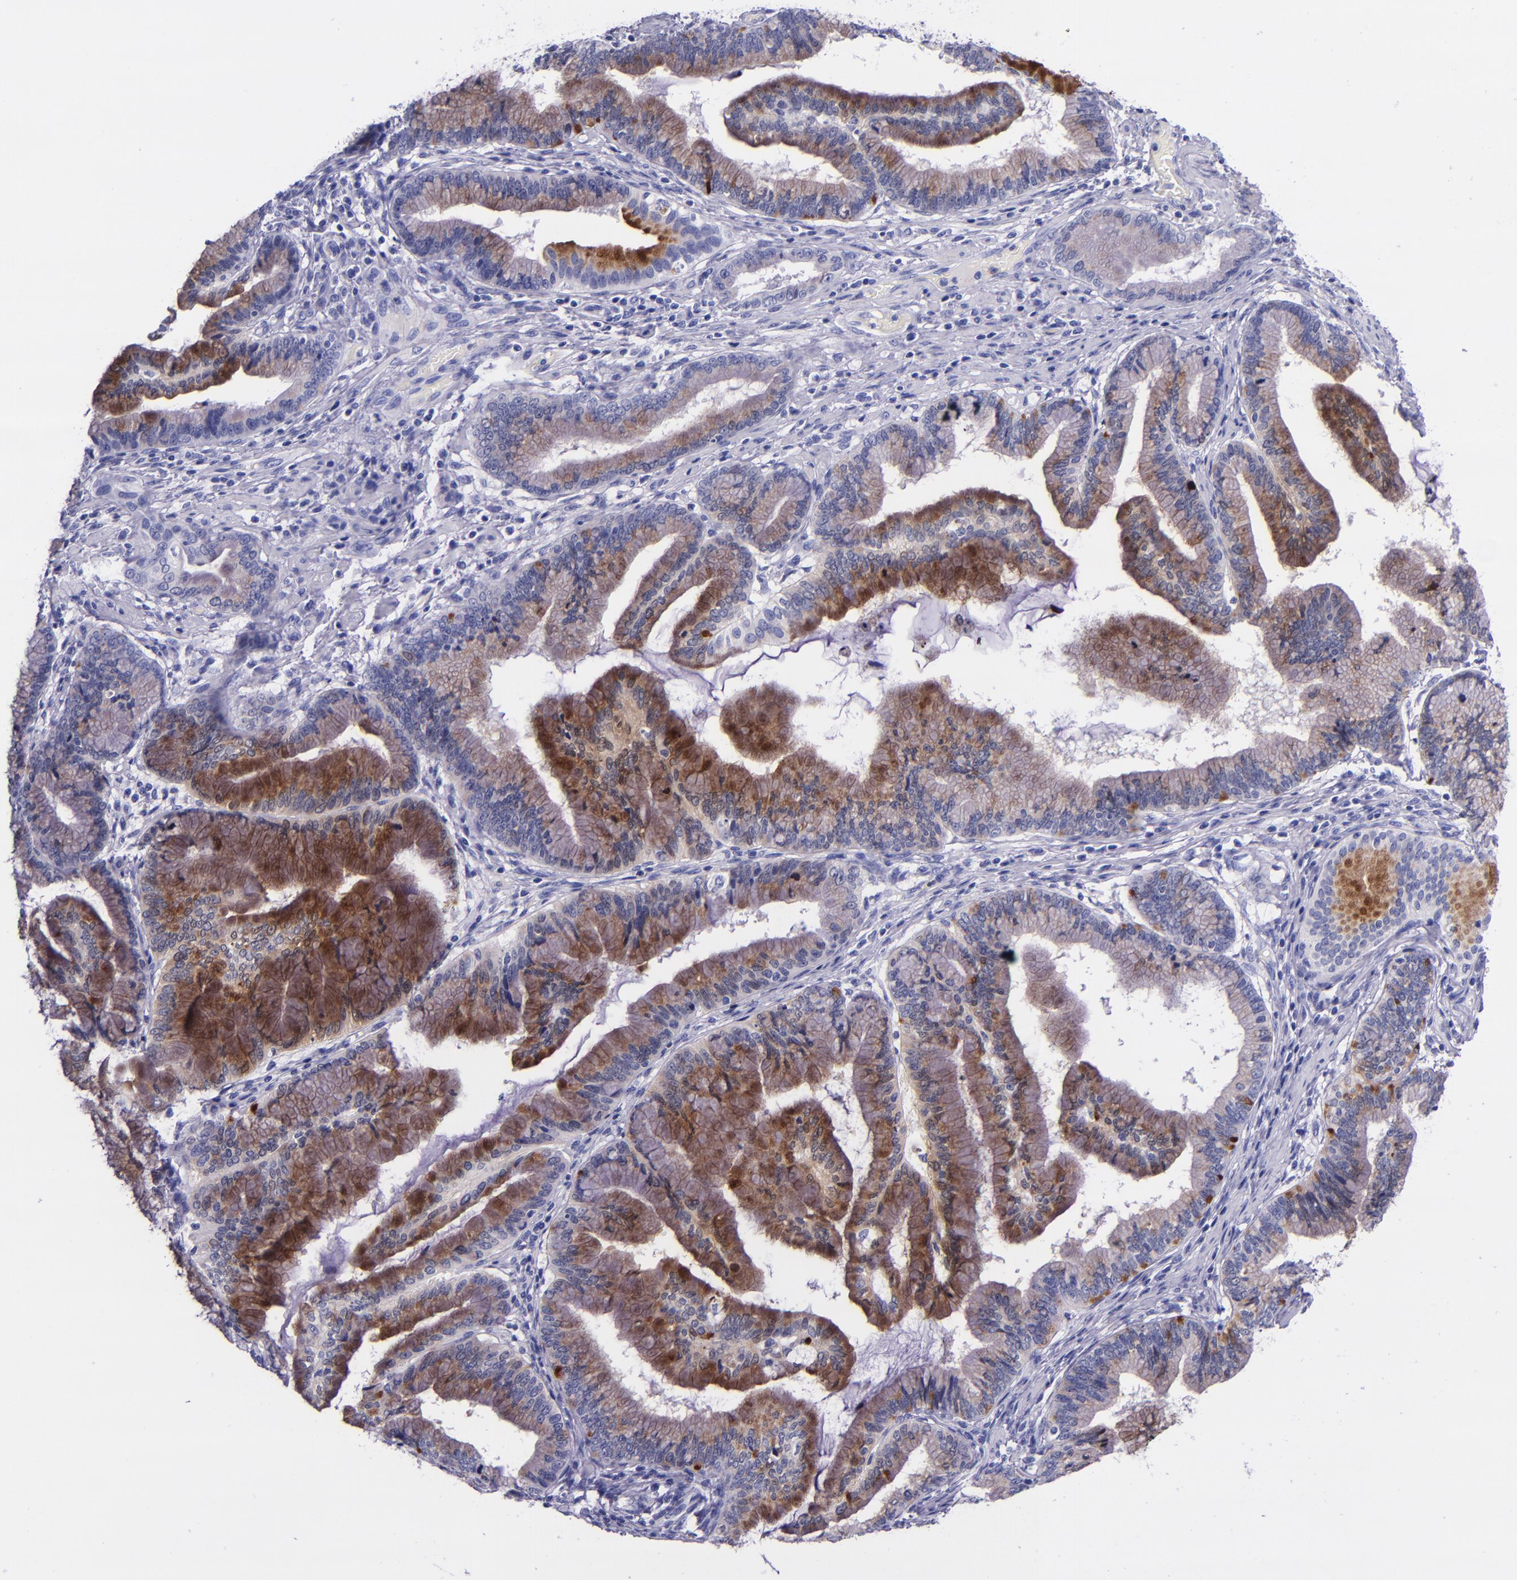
{"staining": {"intensity": "moderate", "quantity": "25%-75%", "location": "cytoplasmic/membranous"}, "tissue": "pancreatic cancer", "cell_type": "Tumor cells", "image_type": "cancer", "snomed": [{"axis": "morphology", "description": "Adenocarcinoma, NOS"}, {"axis": "topography", "description": "Pancreas"}], "caption": "This photomicrograph demonstrates immunohistochemistry (IHC) staining of human pancreatic adenocarcinoma, with medium moderate cytoplasmic/membranous positivity in approximately 25%-75% of tumor cells.", "gene": "SLPI", "patient": {"sex": "female", "age": 64}}